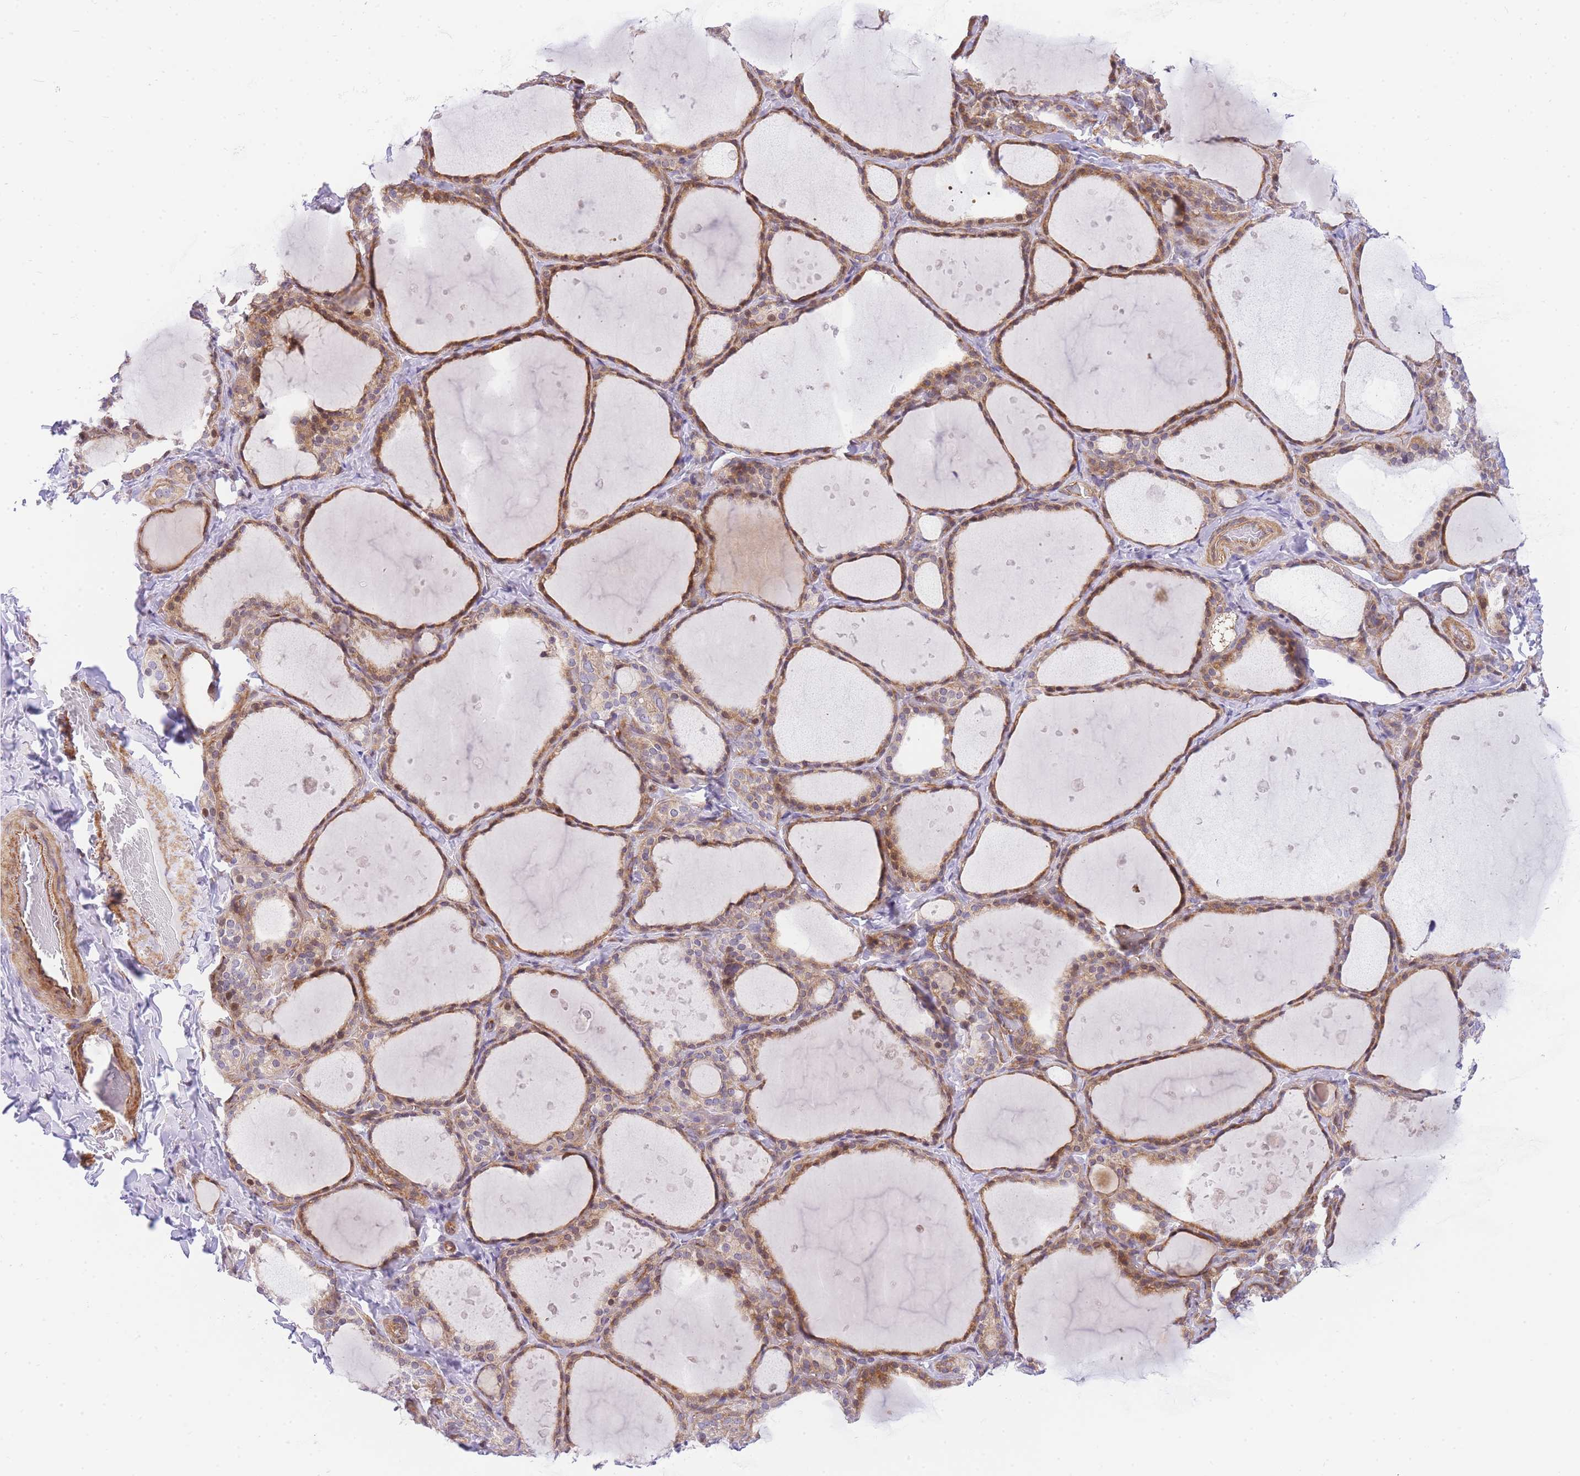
{"staining": {"intensity": "moderate", "quantity": ">75%", "location": "cytoplasmic/membranous,nuclear"}, "tissue": "thyroid gland", "cell_type": "Glandular cells", "image_type": "normal", "snomed": [{"axis": "morphology", "description": "Normal tissue, NOS"}, {"axis": "topography", "description": "Thyroid gland"}], "caption": "Human thyroid gland stained for a protein (brown) demonstrates moderate cytoplasmic/membranous,nuclear positive expression in approximately >75% of glandular cells.", "gene": "S100PBP", "patient": {"sex": "female", "age": 44}}